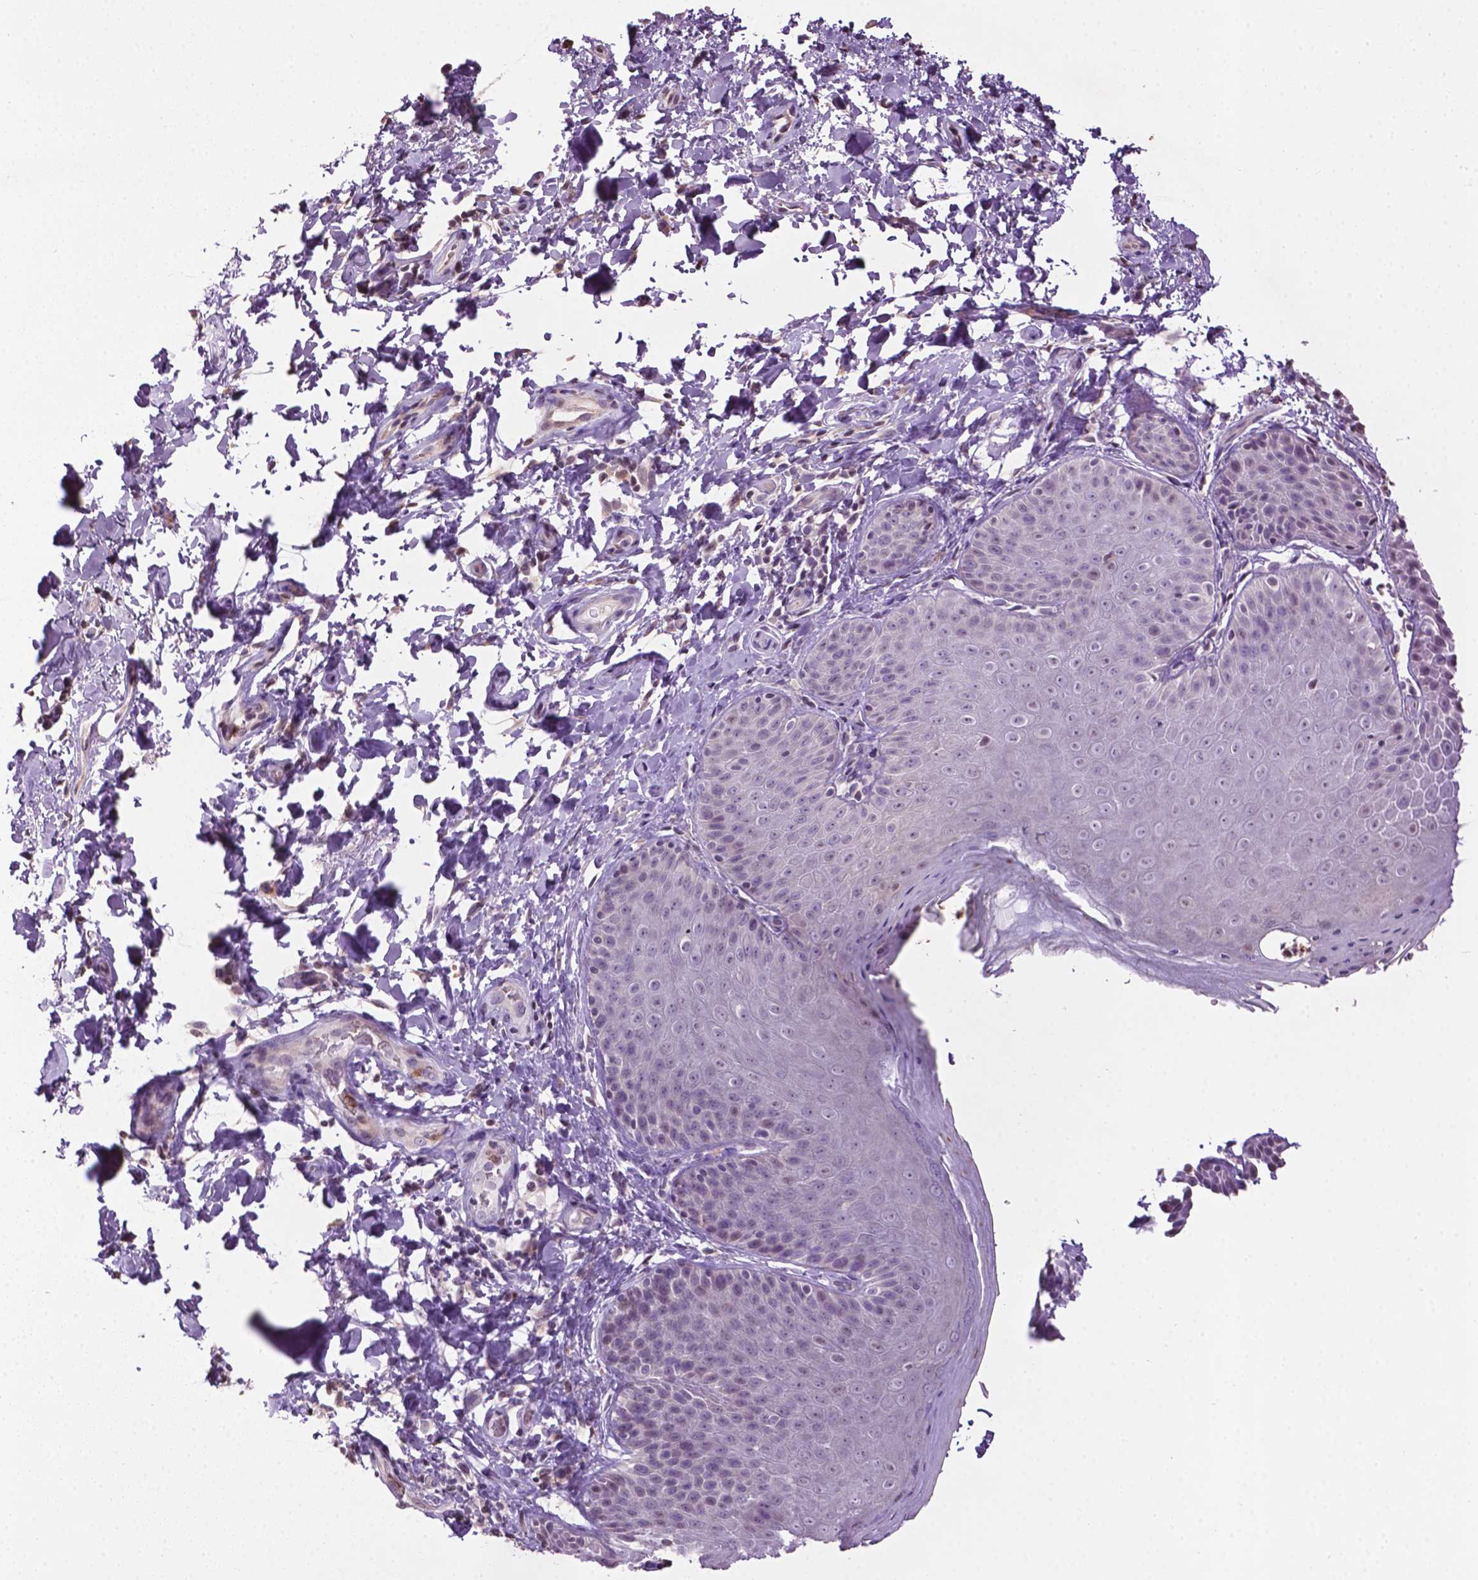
{"staining": {"intensity": "negative", "quantity": "none", "location": "none"}, "tissue": "skin", "cell_type": "Epidermal cells", "image_type": "normal", "snomed": [{"axis": "morphology", "description": "Normal tissue, NOS"}, {"axis": "topography", "description": "Anal"}, {"axis": "topography", "description": "Peripheral nerve tissue"}], "caption": "Immunohistochemistry of normal skin reveals no positivity in epidermal cells.", "gene": "NTNG2", "patient": {"sex": "male", "age": 51}}